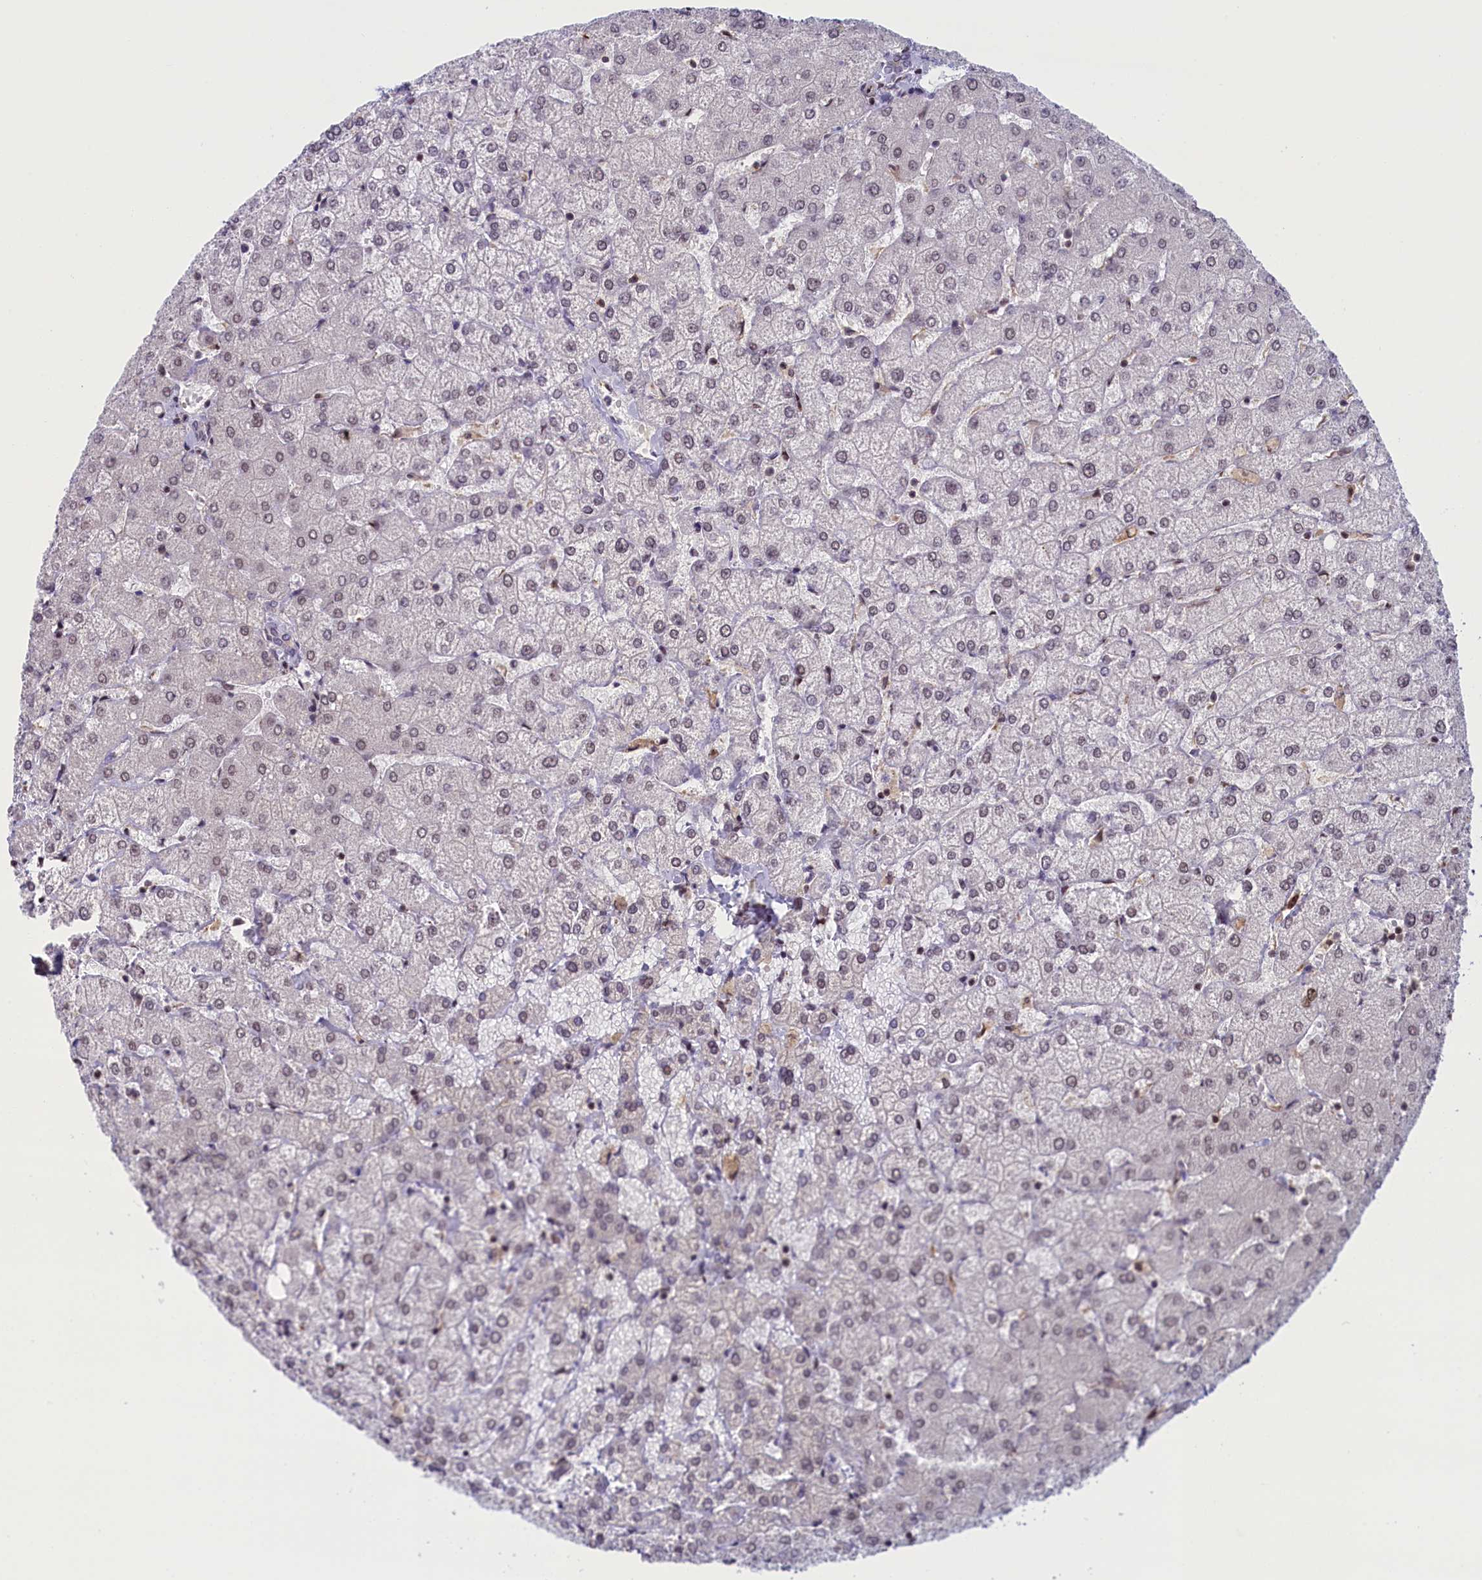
{"staining": {"intensity": "negative", "quantity": "none", "location": "none"}, "tissue": "liver", "cell_type": "Cholangiocytes", "image_type": "normal", "snomed": [{"axis": "morphology", "description": "Normal tissue, NOS"}, {"axis": "topography", "description": "Liver"}], "caption": "Cholangiocytes are negative for brown protein staining in unremarkable liver. Brightfield microscopy of IHC stained with DAB (brown) and hematoxylin (blue), captured at high magnification.", "gene": "FCHO1", "patient": {"sex": "female", "age": 54}}